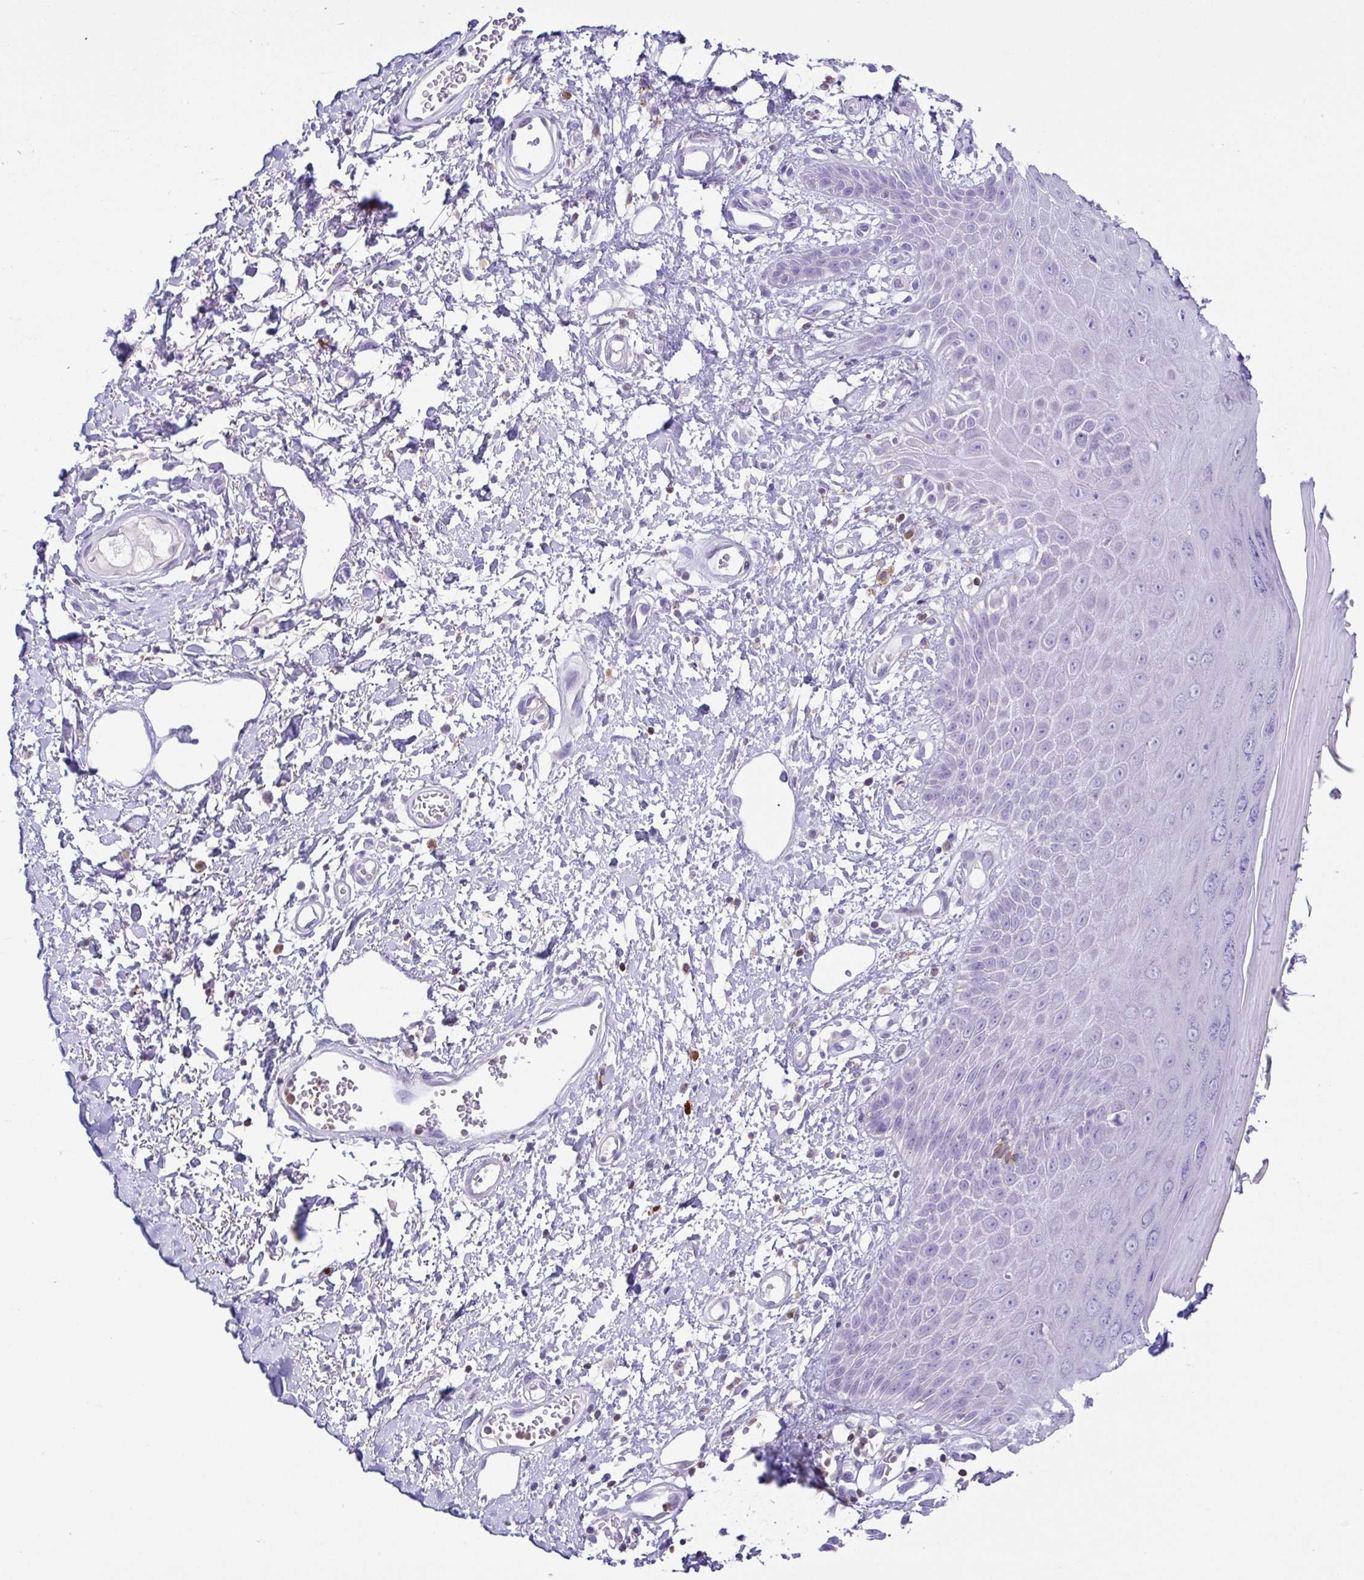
{"staining": {"intensity": "negative", "quantity": "none", "location": "none"}, "tissue": "skin", "cell_type": "Epidermal cells", "image_type": "normal", "snomed": [{"axis": "morphology", "description": "Normal tissue, NOS"}, {"axis": "topography", "description": "Anal"}, {"axis": "topography", "description": "Peripheral nerve tissue"}], "caption": "High power microscopy photomicrograph of an IHC photomicrograph of benign skin, revealing no significant positivity in epidermal cells. Brightfield microscopy of immunohistochemistry stained with DAB (3,3'-diaminobenzidine) (brown) and hematoxylin (blue), captured at high magnification.", "gene": "PGLYRP1", "patient": {"sex": "male", "age": 78}}